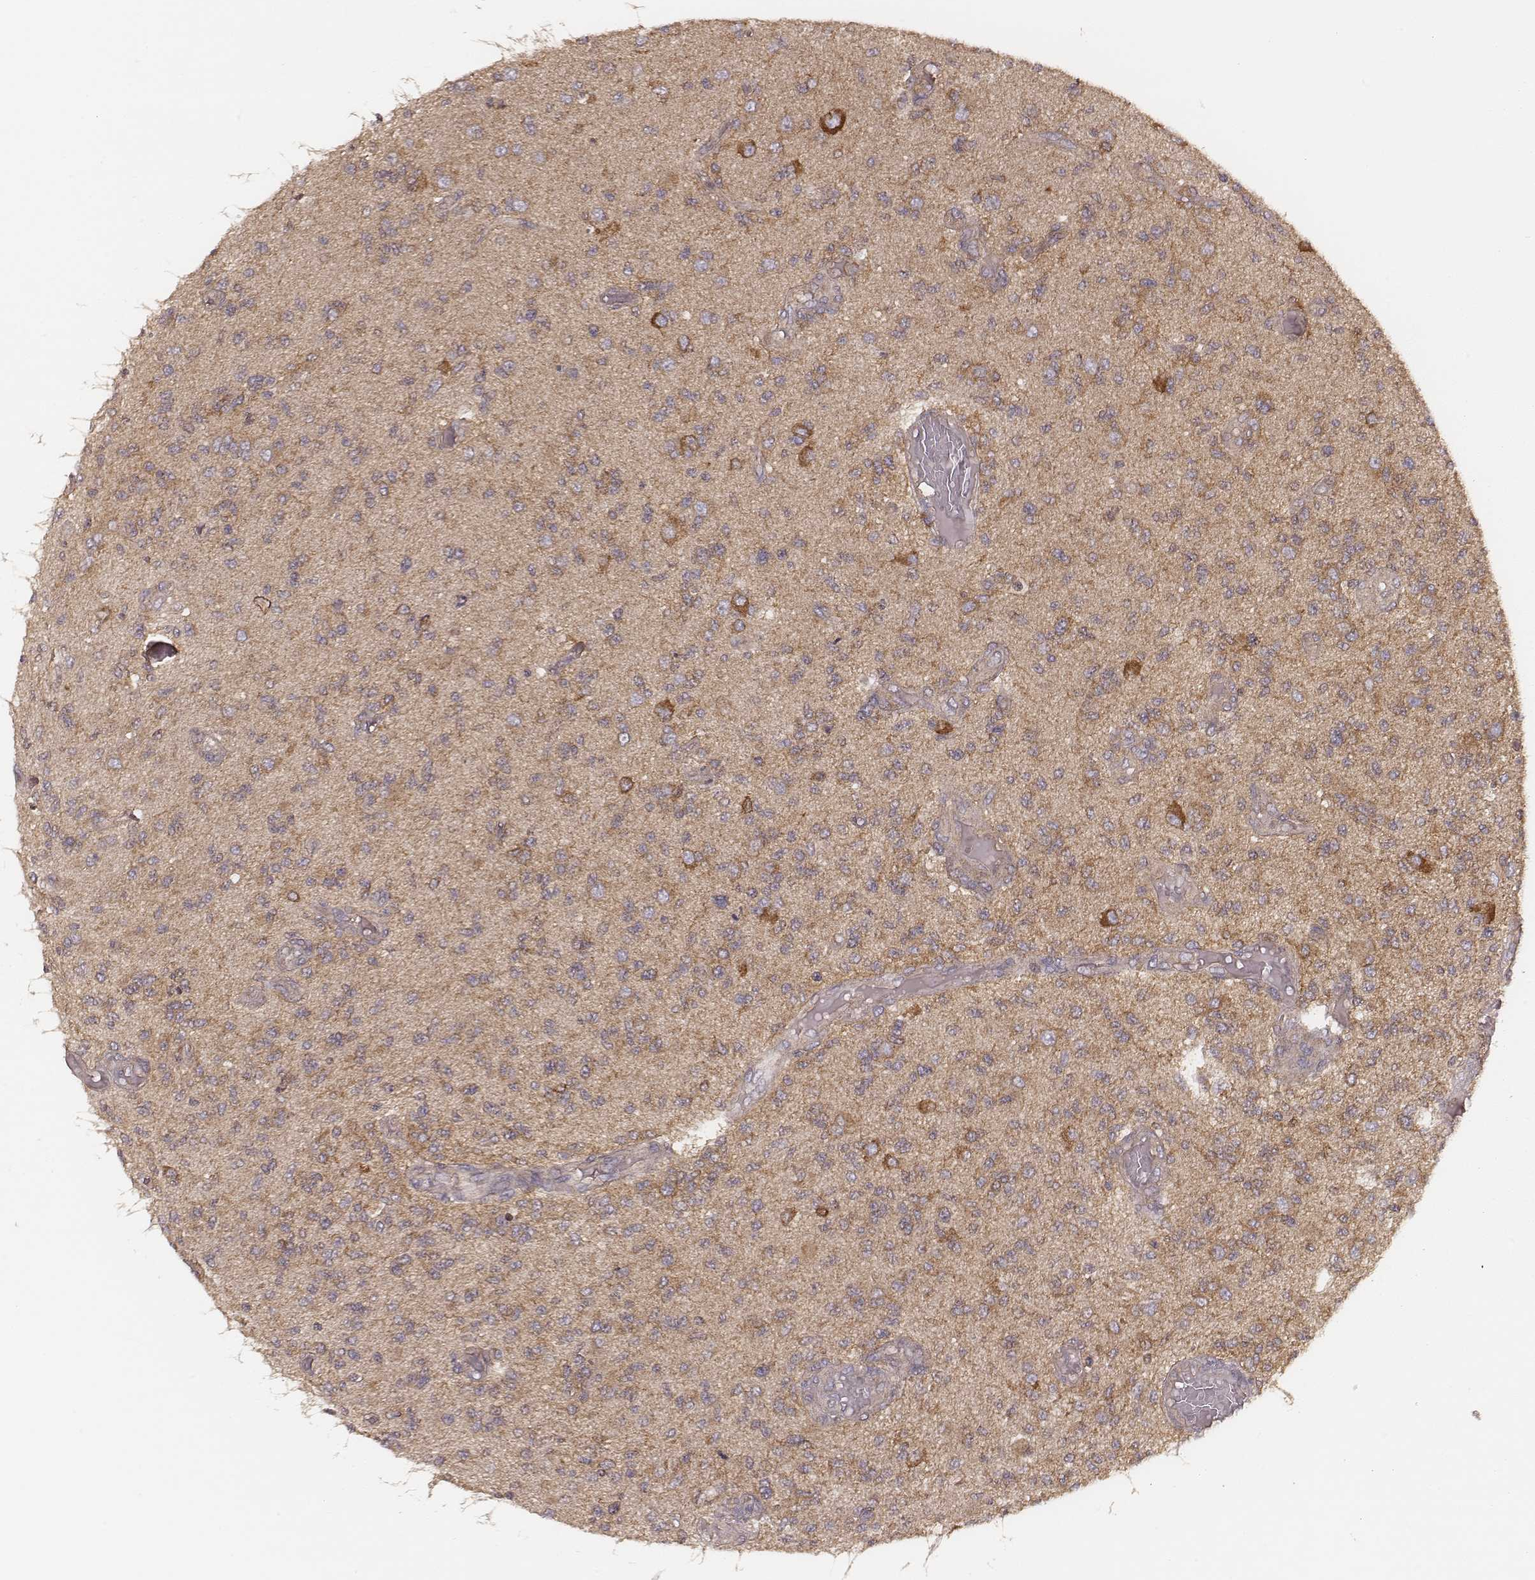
{"staining": {"intensity": "weak", "quantity": ">75%", "location": "cytoplasmic/membranous"}, "tissue": "glioma", "cell_type": "Tumor cells", "image_type": "cancer", "snomed": [{"axis": "morphology", "description": "Glioma, malignant, High grade"}, {"axis": "topography", "description": "Brain"}], "caption": "The histopathology image displays staining of glioma, revealing weak cytoplasmic/membranous protein staining (brown color) within tumor cells.", "gene": "CARS1", "patient": {"sex": "female", "age": 63}}